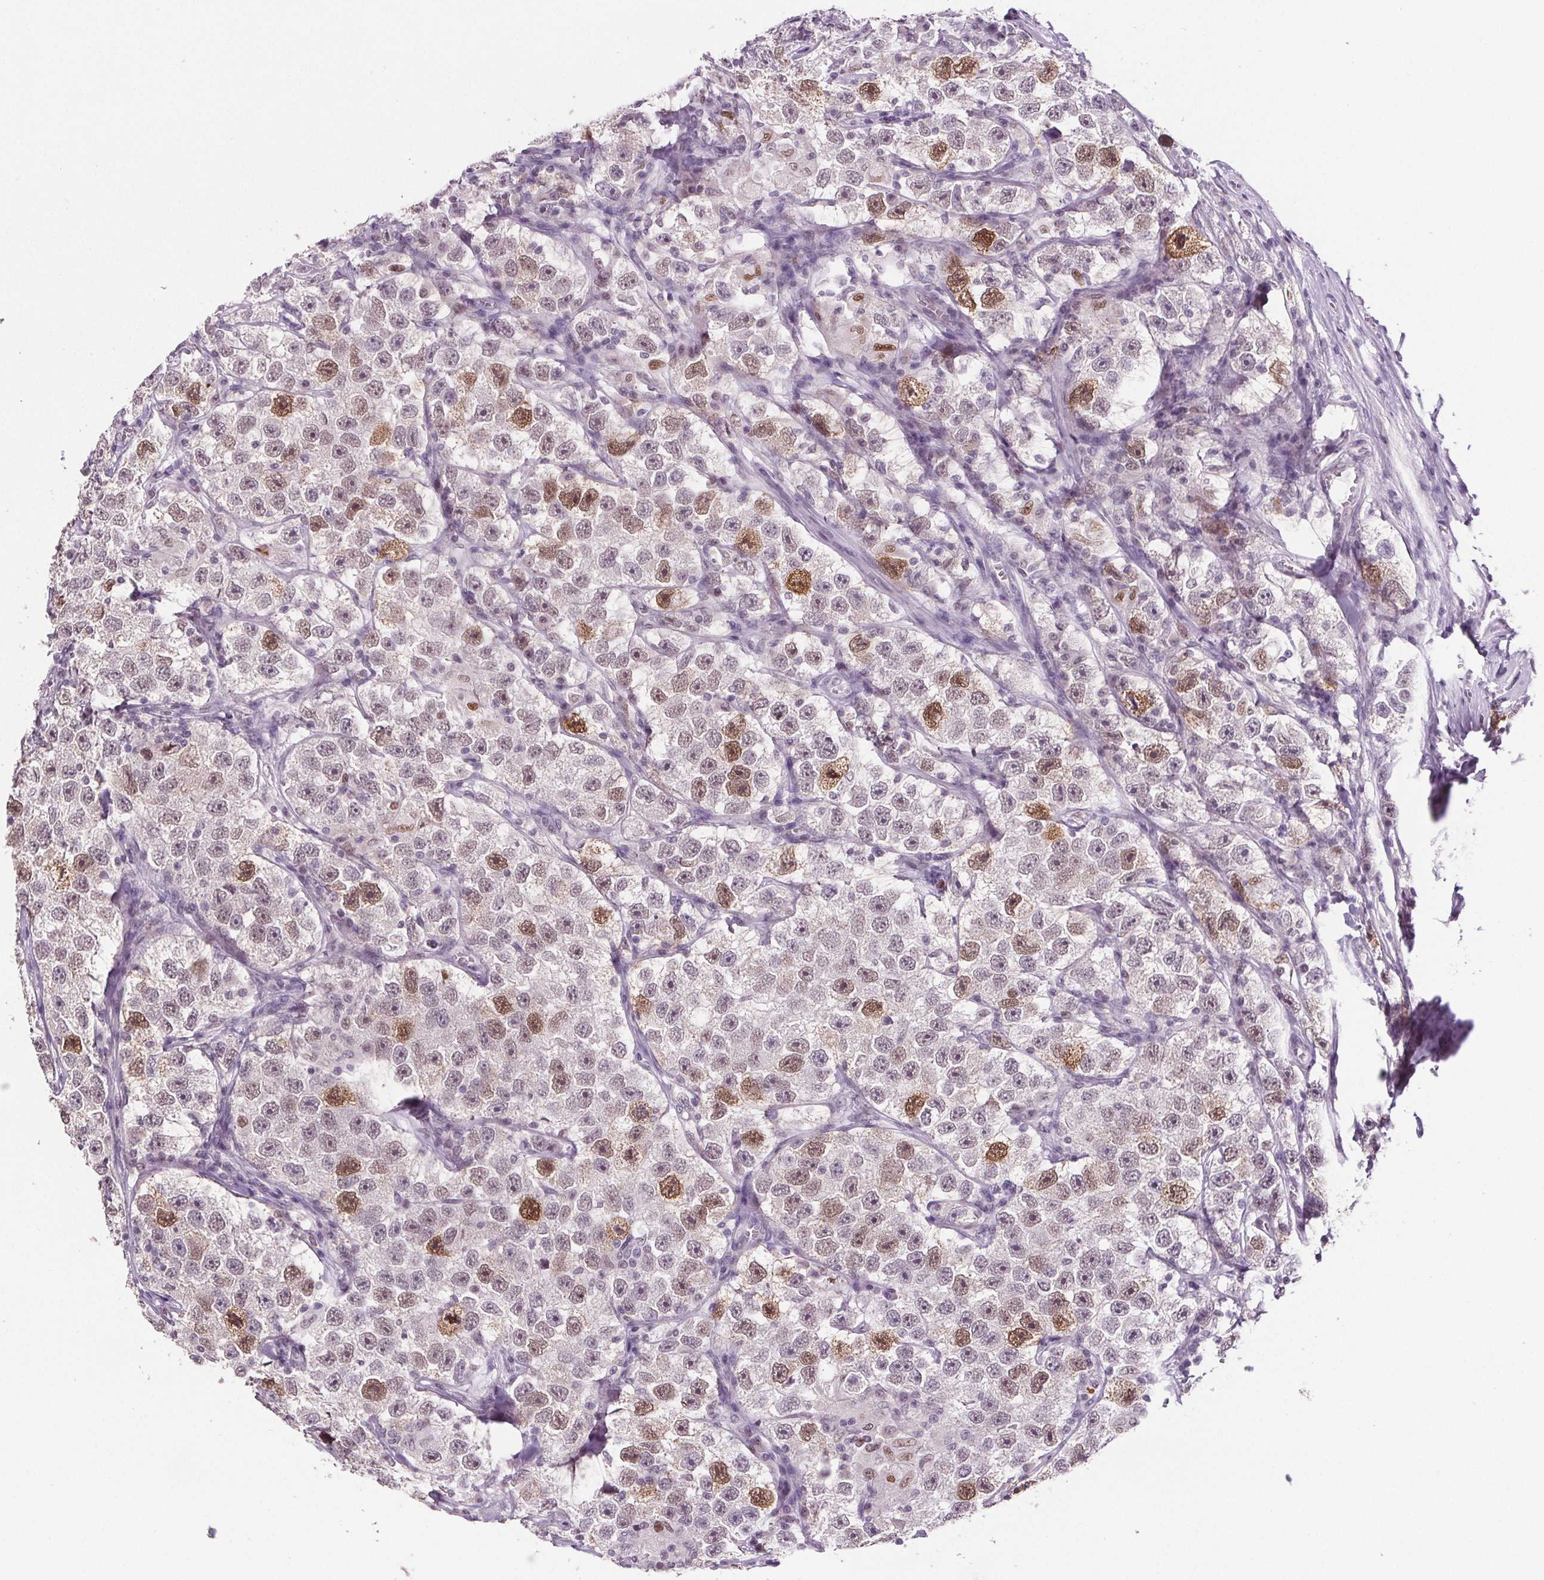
{"staining": {"intensity": "moderate", "quantity": "25%-75%", "location": "nuclear"}, "tissue": "testis cancer", "cell_type": "Tumor cells", "image_type": "cancer", "snomed": [{"axis": "morphology", "description": "Seminoma, NOS"}, {"axis": "topography", "description": "Testis"}], "caption": "Human testis seminoma stained with a protein marker displays moderate staining in tumor cells.", "gene": "CENPF", "patient": {"sex": "male", "age": 26}}